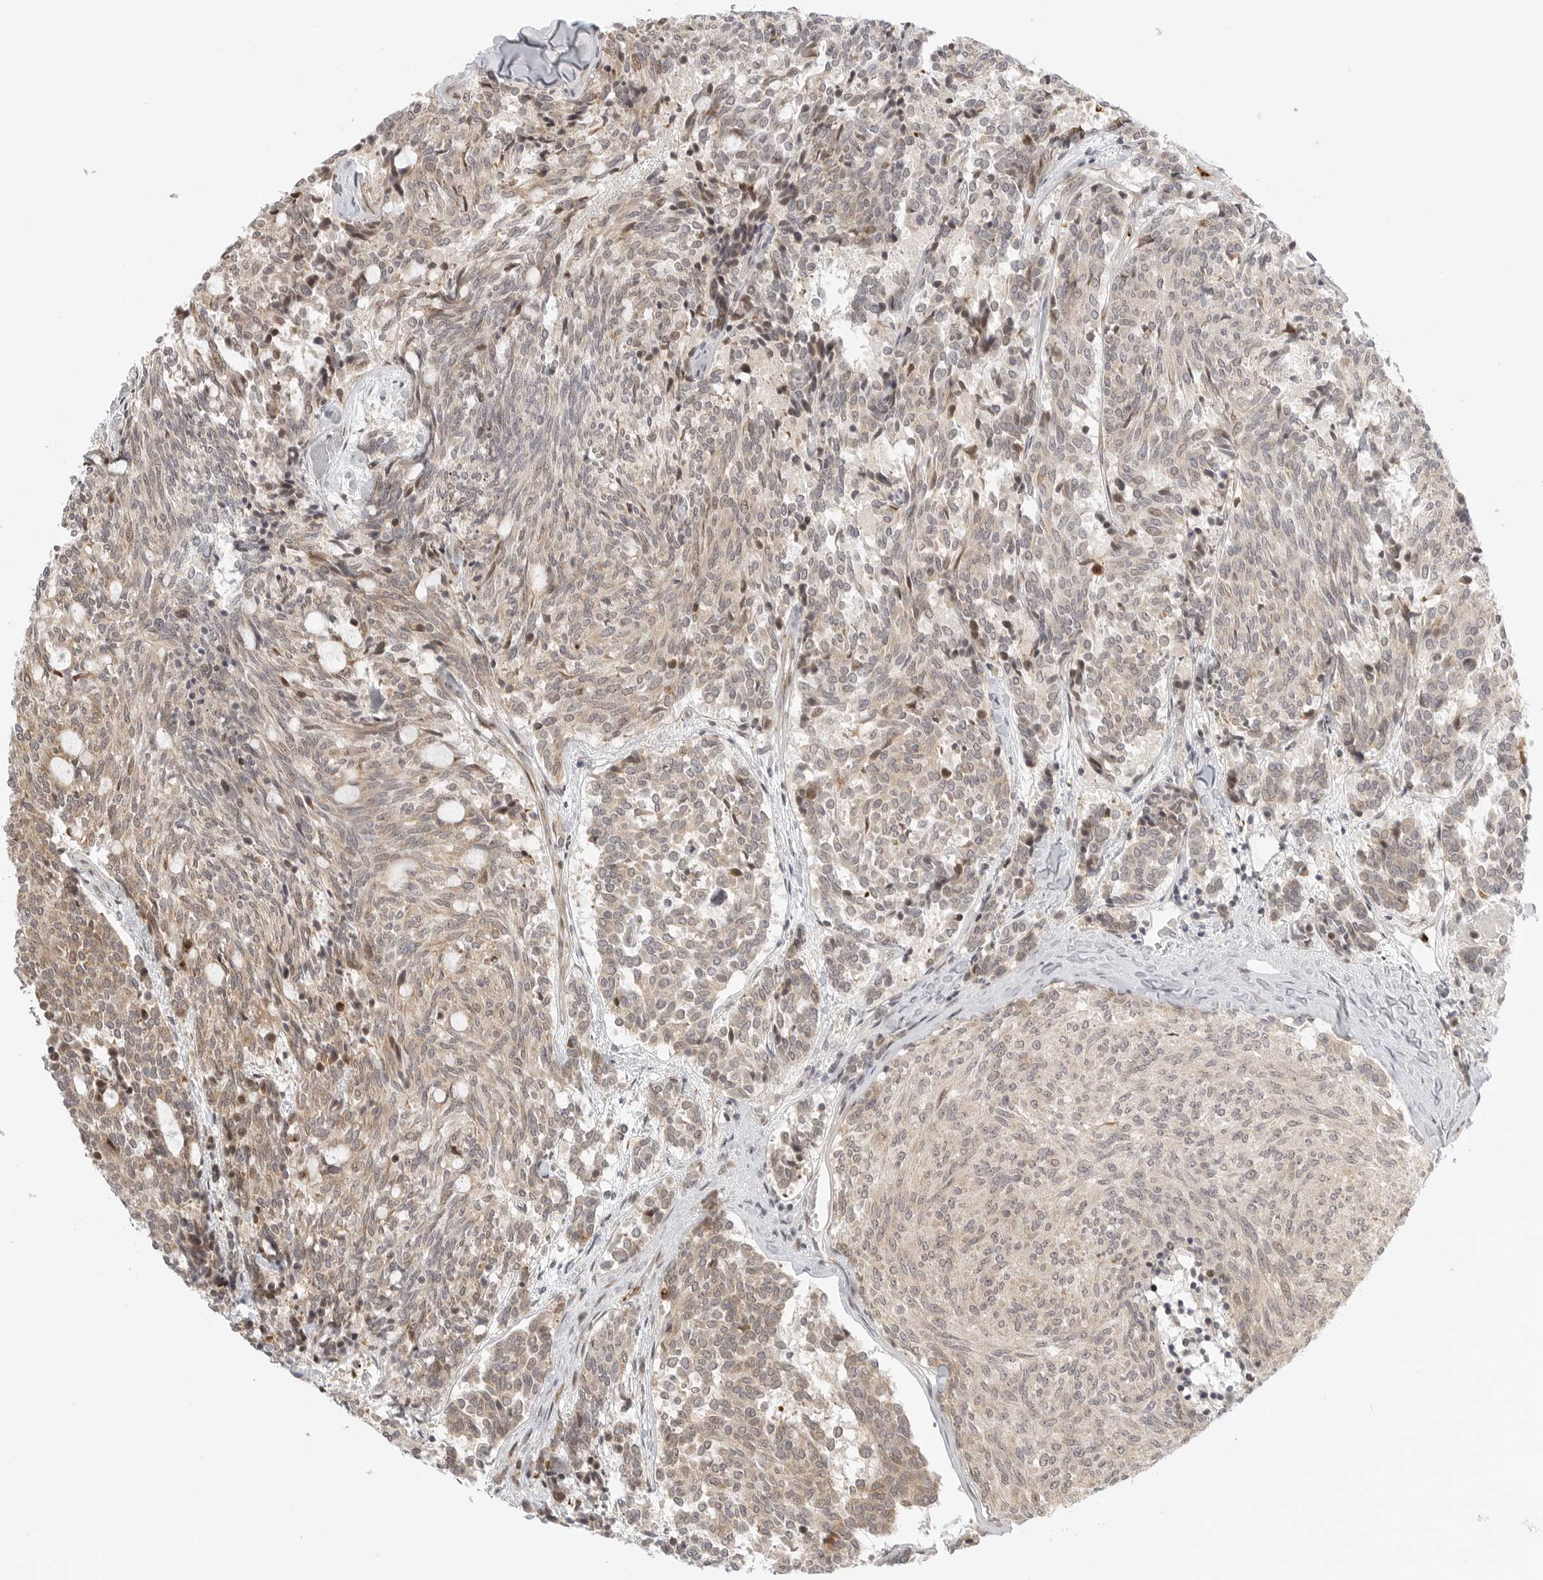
{"staining": {"intensity": "weak", "quantity": ">75%", "location": "cytoplasmic/membranous"}, "tissue": "carcinoid", "cell_type": "Tumor cells", "image_type": "cancer", "snomed": [{"axis": "morphology", "description": "Carcinoid, malignant, NOS"}, {"axis": "topography", "description": "Pancreas"}], "caption": "A brown stain highlights weak cytoplasmic/membranous staining of a protein in carcinoid tumor cells.", "gene": "DSCC1", "patient": {"sex": "female", "age": 54}}